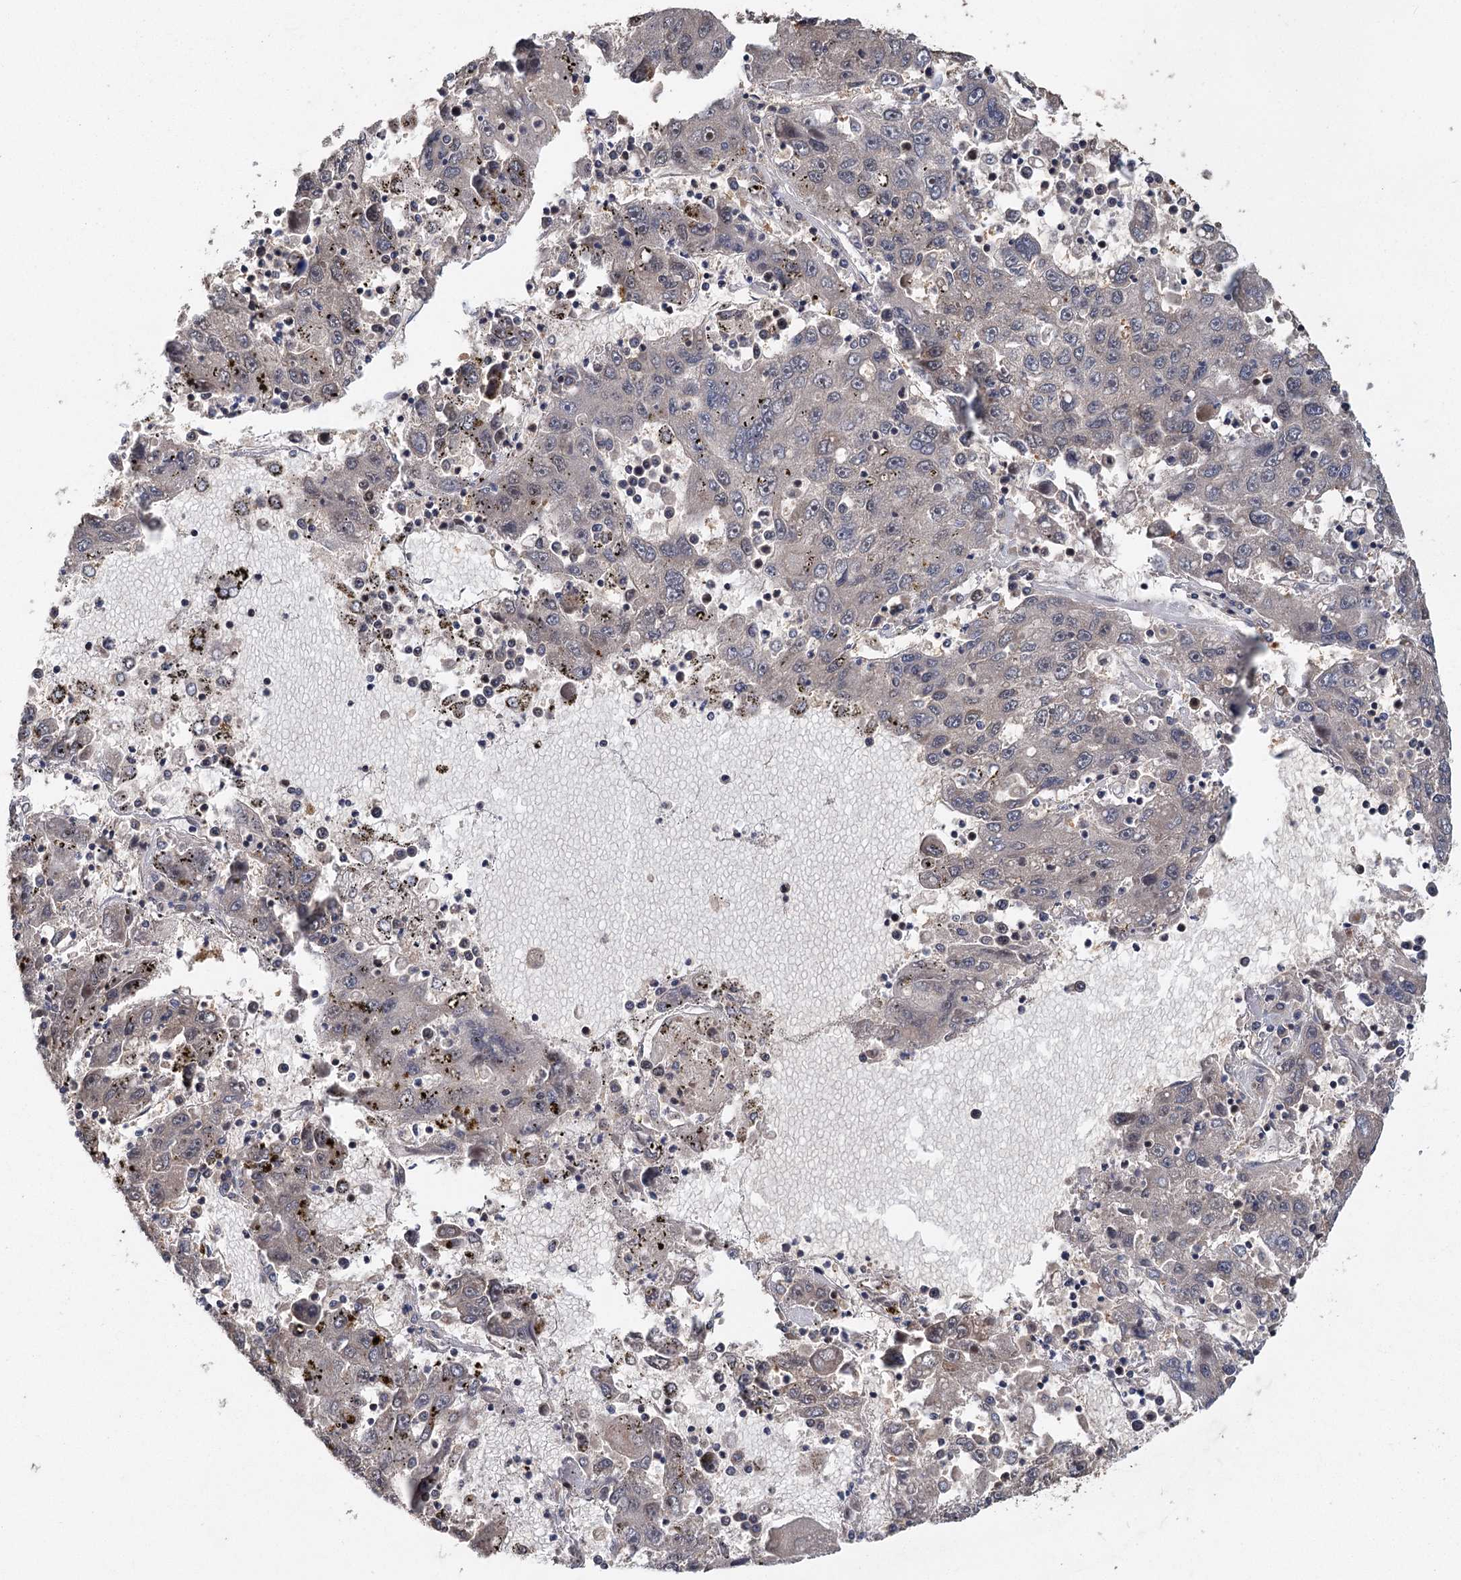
{"staining": {"intensity": "moderate", "quantity": "<25%", "location": "cytoplasmic/membranous,nuclear"}, "tissue": "liver cancer", "cell_type": "Tumor cells", "image_type": "cancer", "snomed": [{"axis": "morphology", "description": "Carcinoma, Hepatocellular, NOS"}, {"axis": "topography", "description": "Liver"}], "caption": "This micrograph exhibits IHC staining of human liver cancer (hepatocellular carcinoma), with low moderate cytoplasmic/membranous and nuclear expression in about <25% of tumor cells.", "gene": "MYG1", "patient": {"sex": "male", "age": 49}}